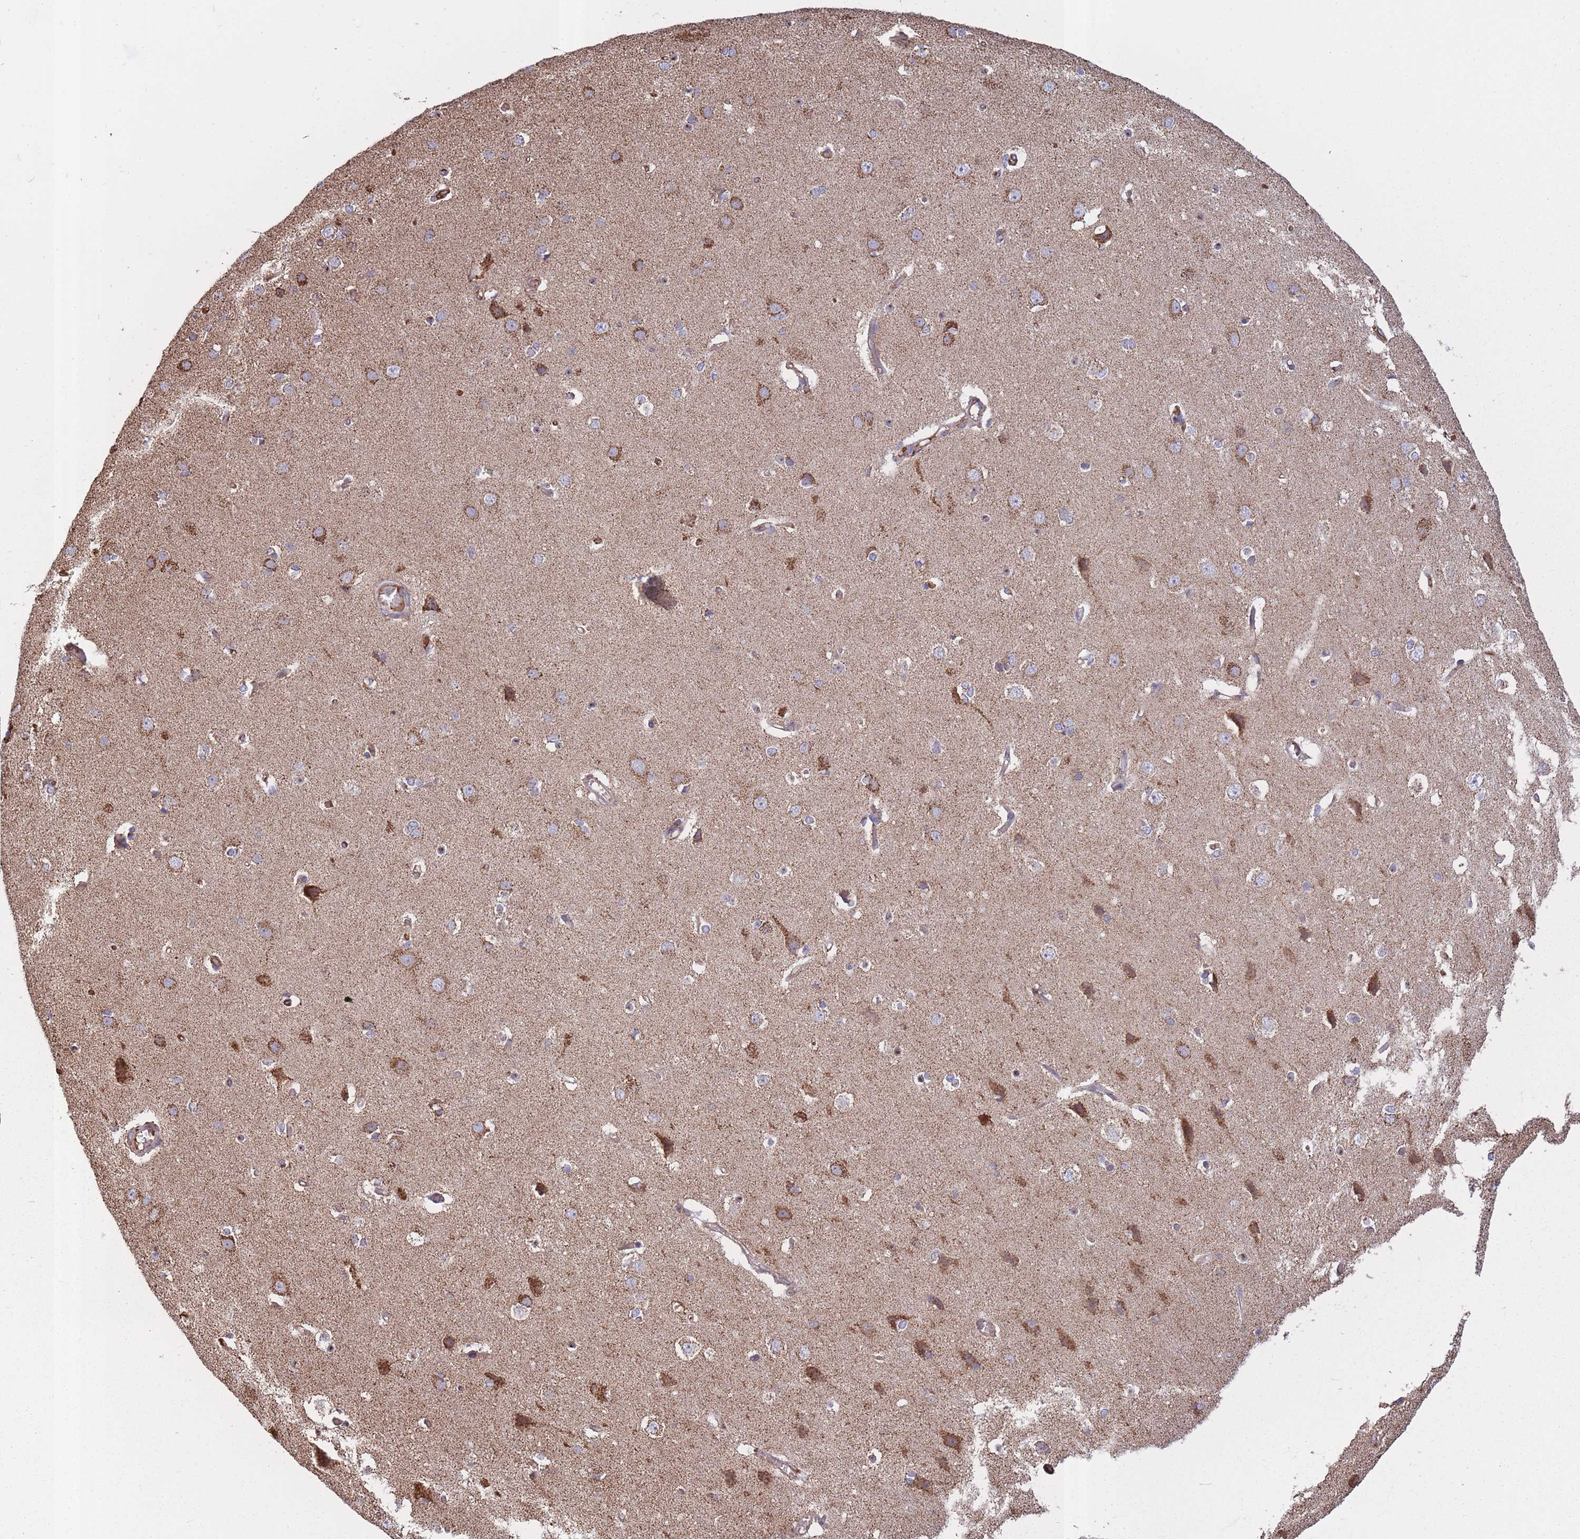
{"staining": {"intensity": "negative", "quantity": "none", "location": "none"}, "tissue": "cerebral cortex", "cell_type": "Endothelial cells", "image_type": "normal", "snomed": [{"axis": "morphology", "description": "Normal tissue, NOS"}, {"axis": "topography", "description": "Cerebral cortex"}], "caption": "High power microscopy photomicrograph of an immunohistochemistry (IHC) photomicrograph of benign cerebral cortex, revealing no significant expression in endothelial cells.", "gene": "KAT2A", "patient": {"sex": "male", "age": 37}}